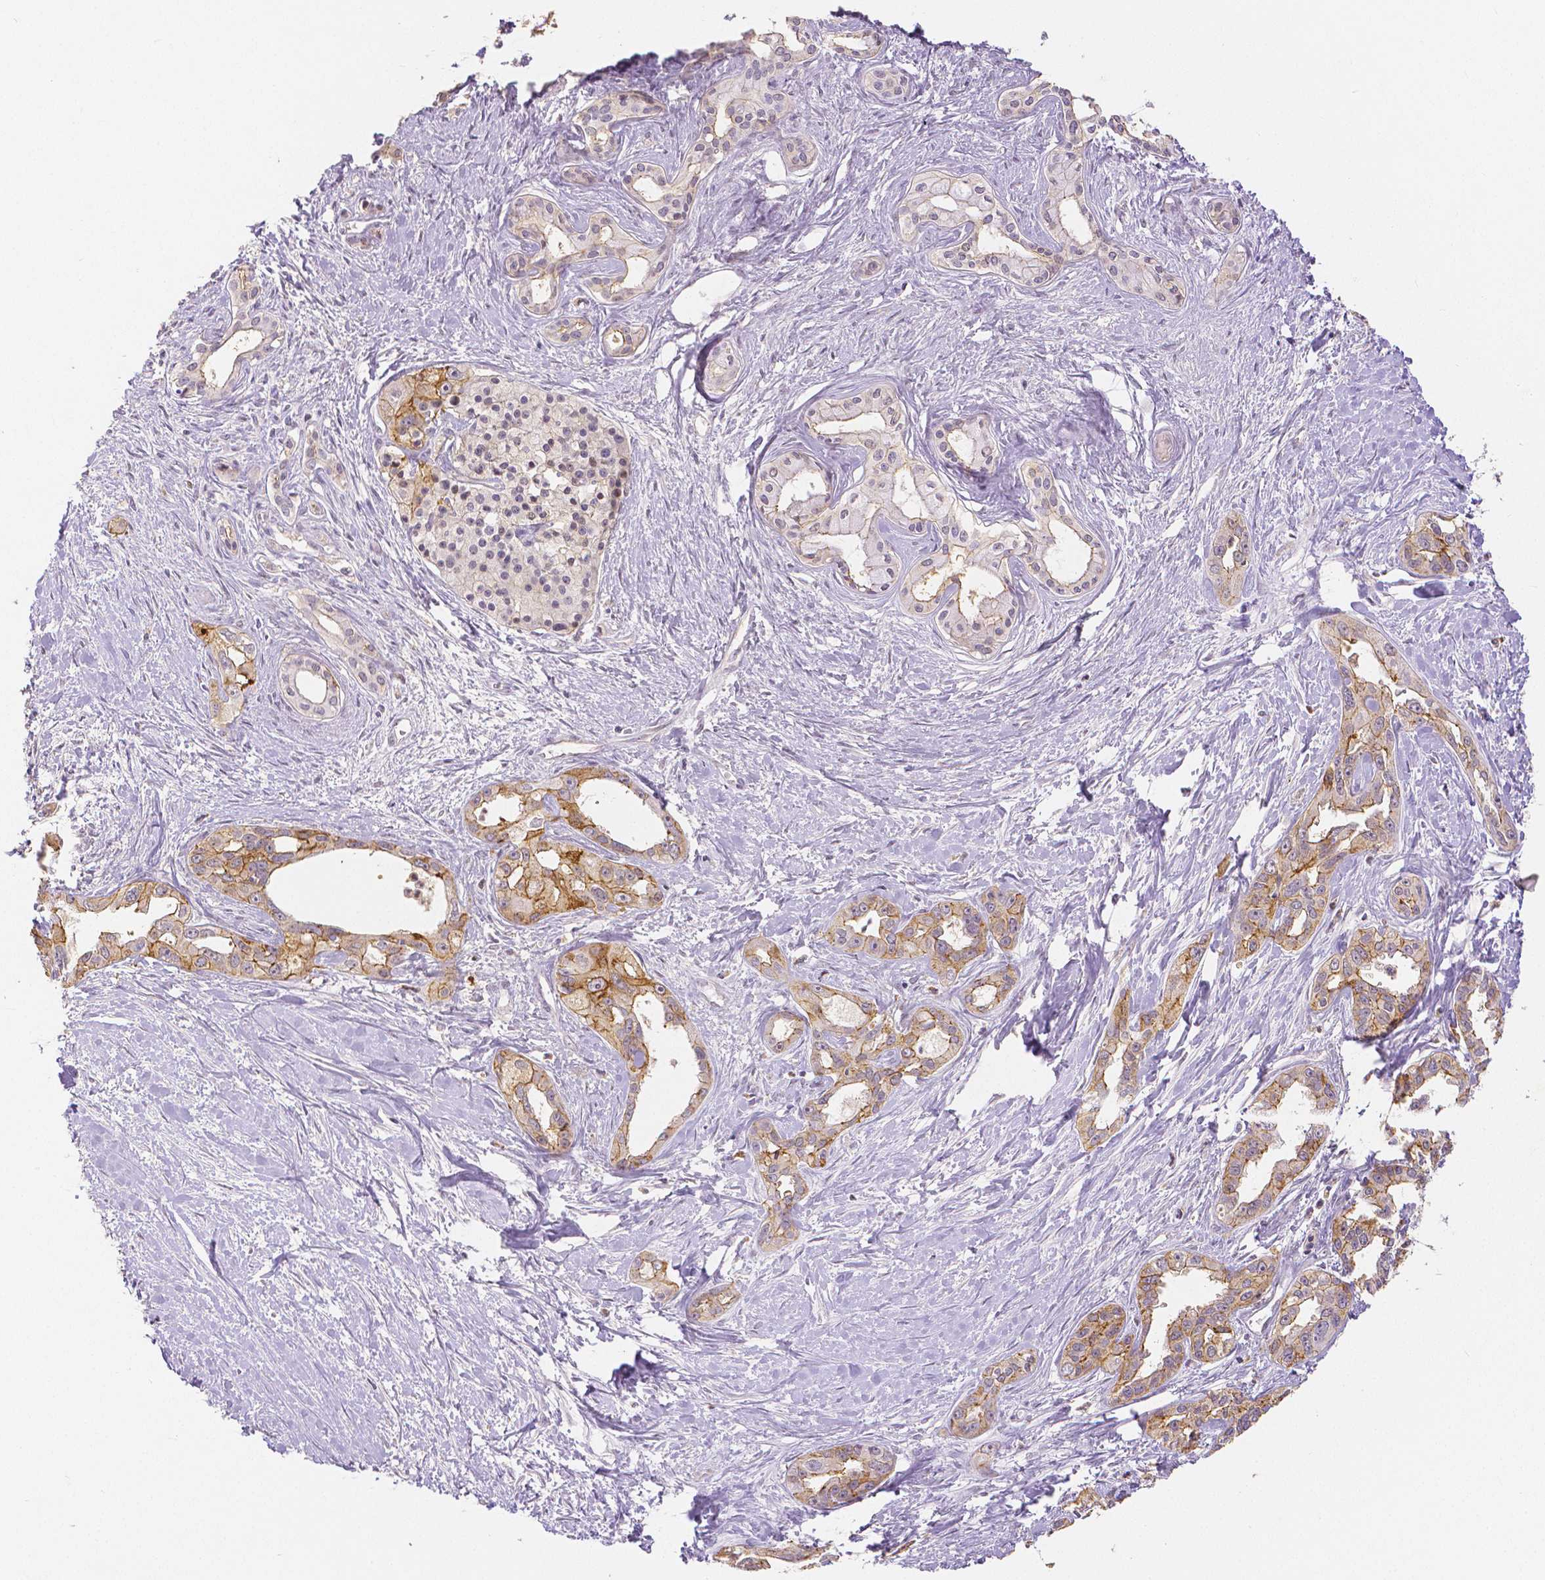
{"staining": {"intensity": "moderate", "quantity": ">75%", "location": "cytoplasmic/membranous"}, "tissue": "pancreatic cancer", "cell_type": "Tumor cells", "image_type": "cancer", "snomed": [{"axis": "morphology", "description": "Adenocarcinoma, NOS"}, {"axis": "topography", "description": "Pancreas"}], "caption": "Protein analysis of pancreatic cancer tissue displays moderate cytoplasmic/membranous expression in approximately >75% of tumor cells.", "gene": "OCLN", "patient": {"sex": "female", "age": 50}}